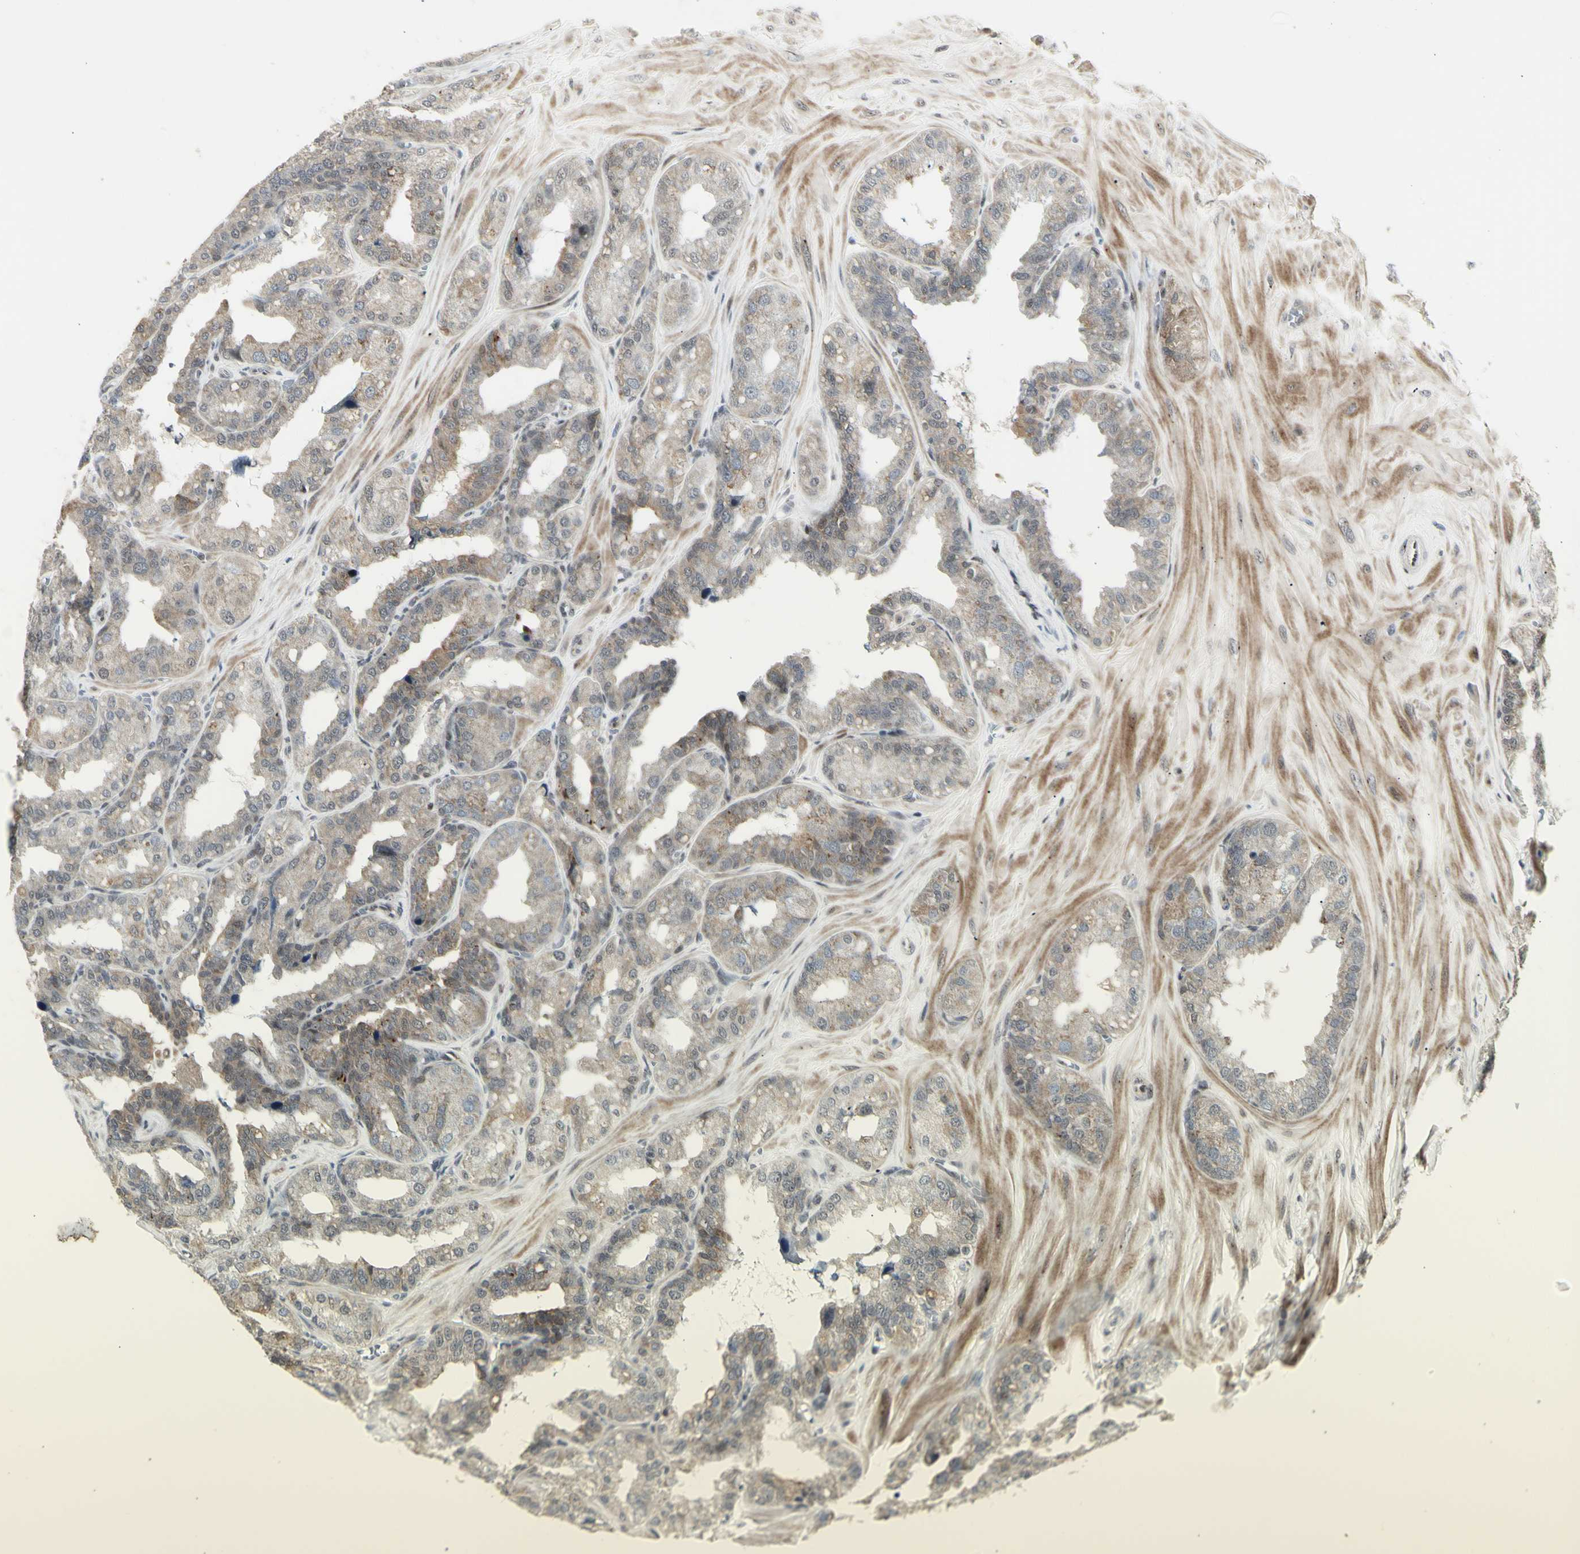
{"staining": {"intensity": "weak", "quantity": "25%-75%", "location": "cytoplasmic/membranous"}, "tissue": "seminal vesicle", "cell_type": "Glandular cells", "image_type": "normal", "snomed": [{"axis": "morphology", "description": "Normal tissue, NOS"}, {"axis": "topography", "description": "Prostate"}, {"axis": "topography", "description": "Seminal veicle"}], "caption": "Protein staining exhibits weak cytoplasmic/membranous expression in about 25%-75% of glandular cells in benign seminal vesicle.", "gene": "DHRS7B", "patient": {"sex": "male", "age": 51}}